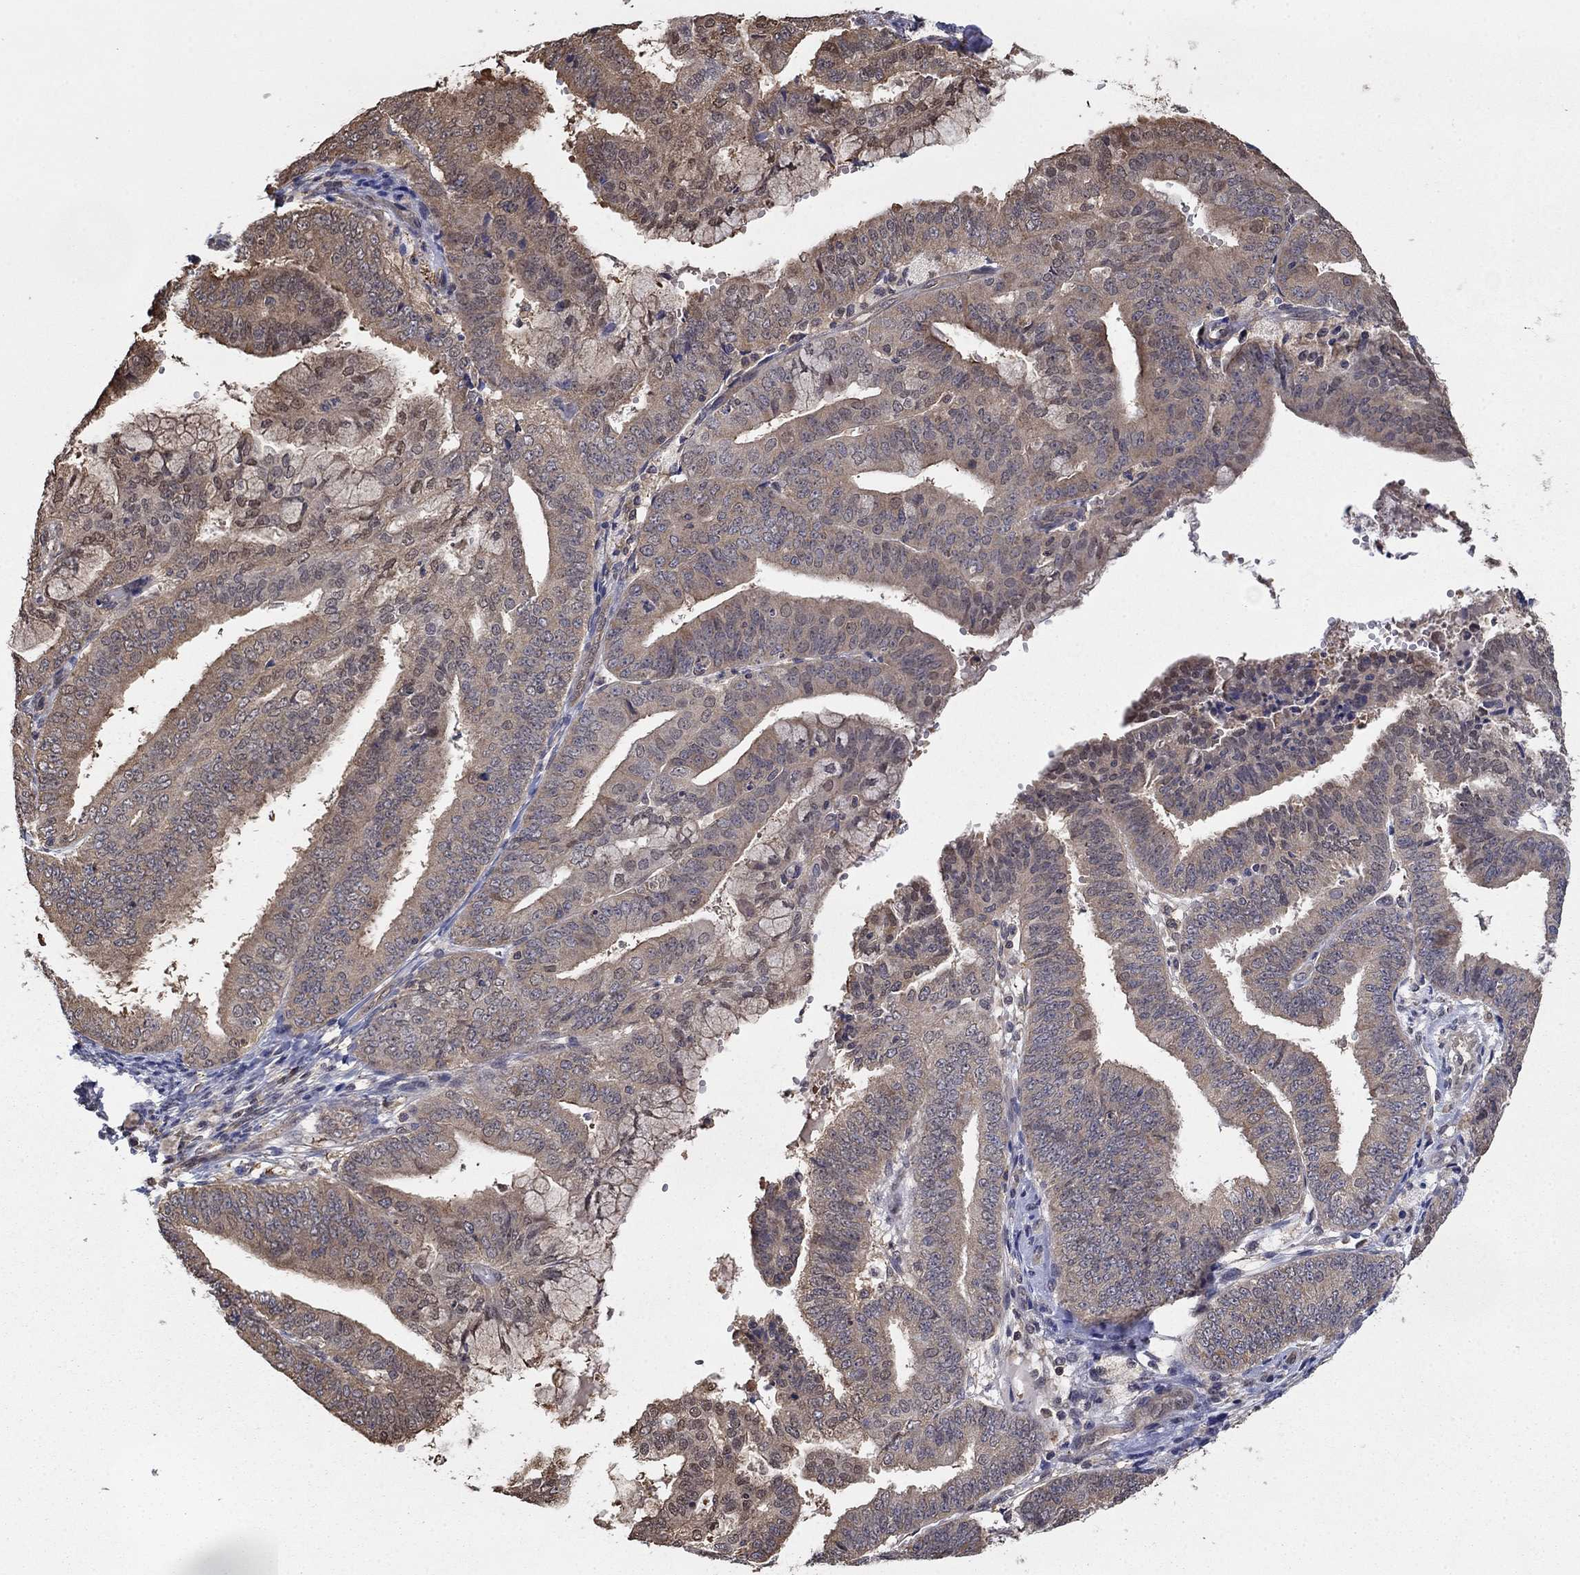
{"staining": {"intensity": "moderate", "quantity": "<25%", "location": "cytoplasmic/membranous"}, "tissue": "endometrial cancer", "cell_type": "Tumor cells", "image_type": "cancer", "snomed": [{"axis": "morphology", "description": "Adenocarcinoma, NOS"}, {"axis": "topography", "description": "Endometrium"}], "caption": "Immunohistochemistry (IHC) photomicrograph of neoplastic tissue: endometrial adenocarcinoma stained using IHC exhibits low levels of moderate protein expression localized specifically in the cytoplasmic/membranous of tumor cells, appearing as a cytoplasmic/membranous brown color.", "gene": "RNF114", "patient": {"sex": "female", "age": 63}}